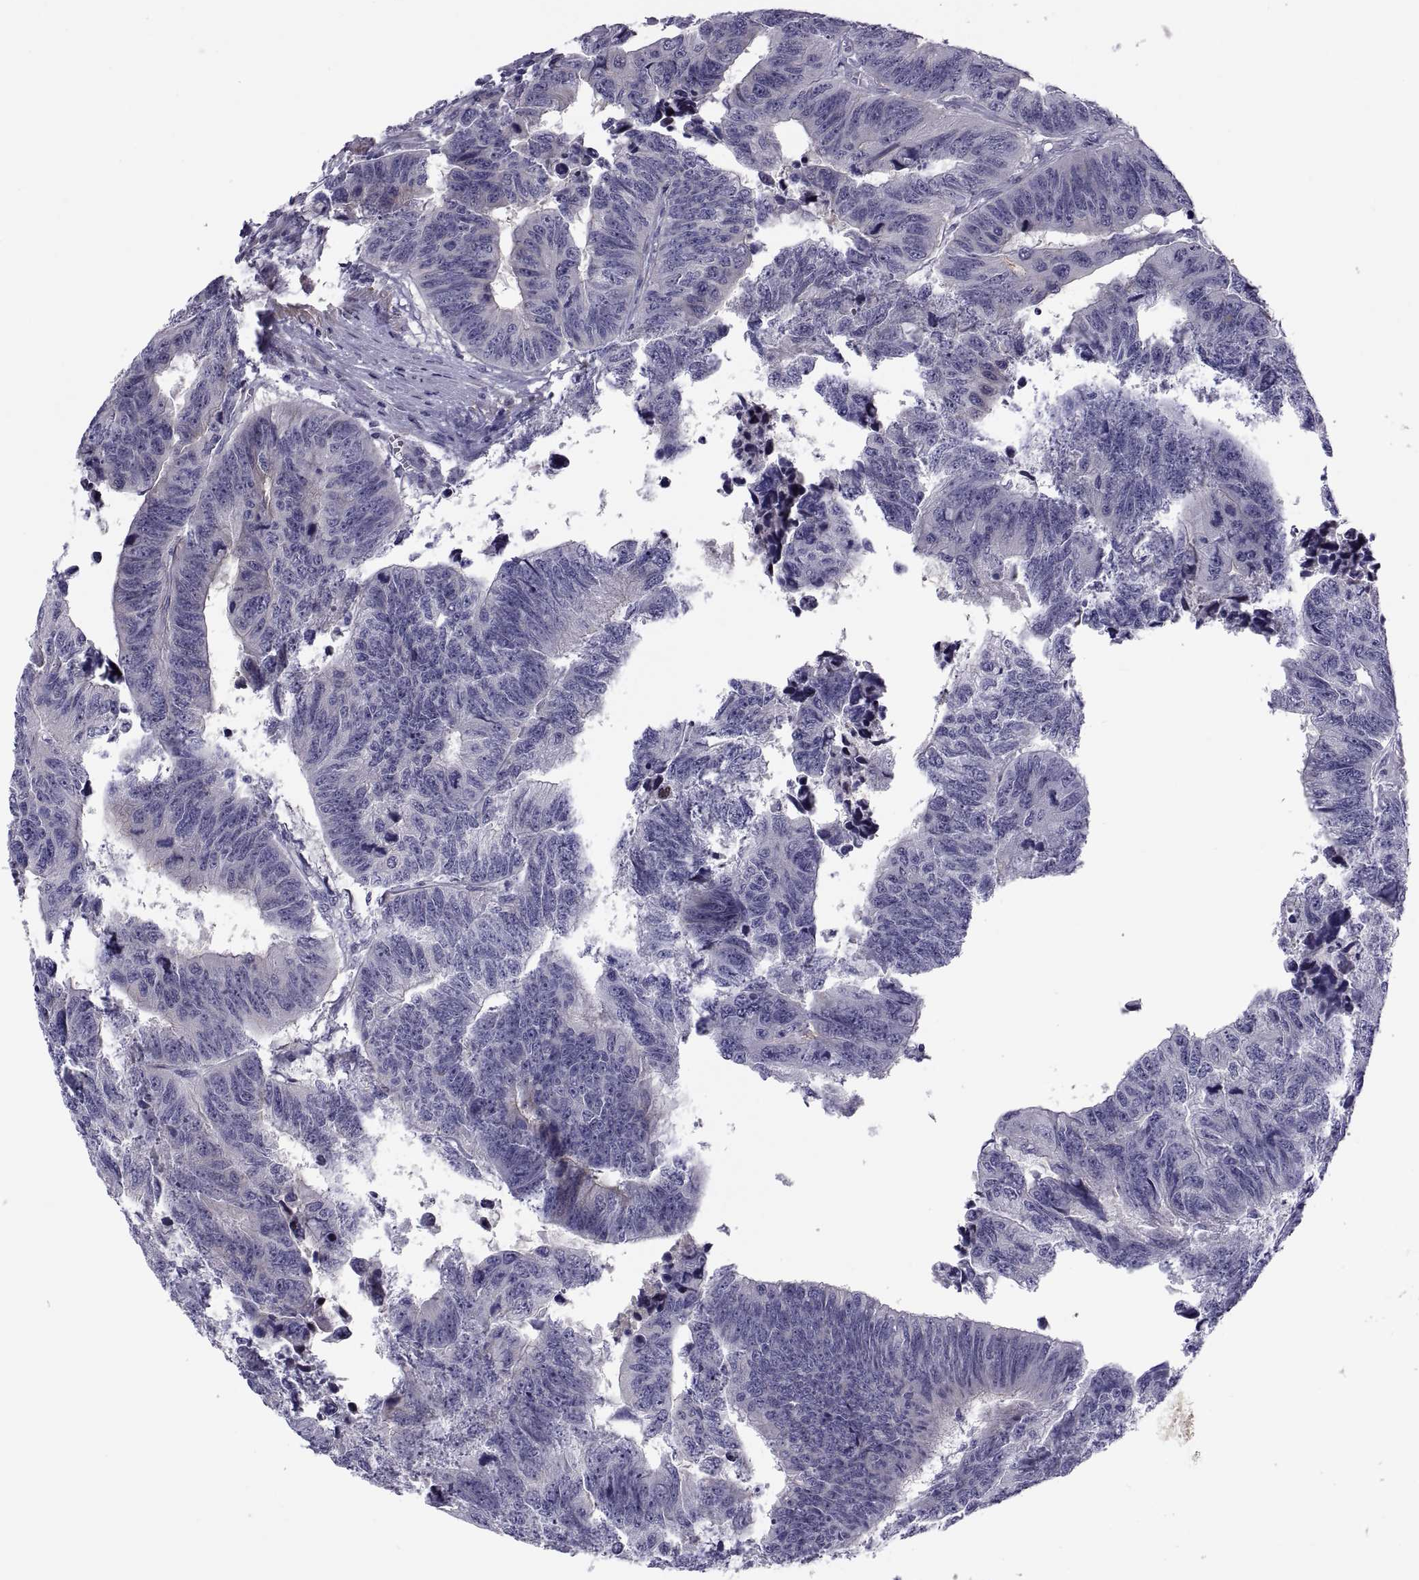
{"staining": {"intensity": "negative", "quantity": "none", "location": "none"}, "tissue": "colorectal cancer", "cell_type": "Tumor cells", "image_type": "cancer", "snomed": [{"axis": "morphology", "description": "Adenocarcinoma, NOS"}, {"axis": "topography", "description": "Rectum"}], "caption": "Tumor cells are negative for protein expression in human colorectal adenocarcinoma.", "gene": "TMEM158", "patient": {"sex": "female", "age": 85}}